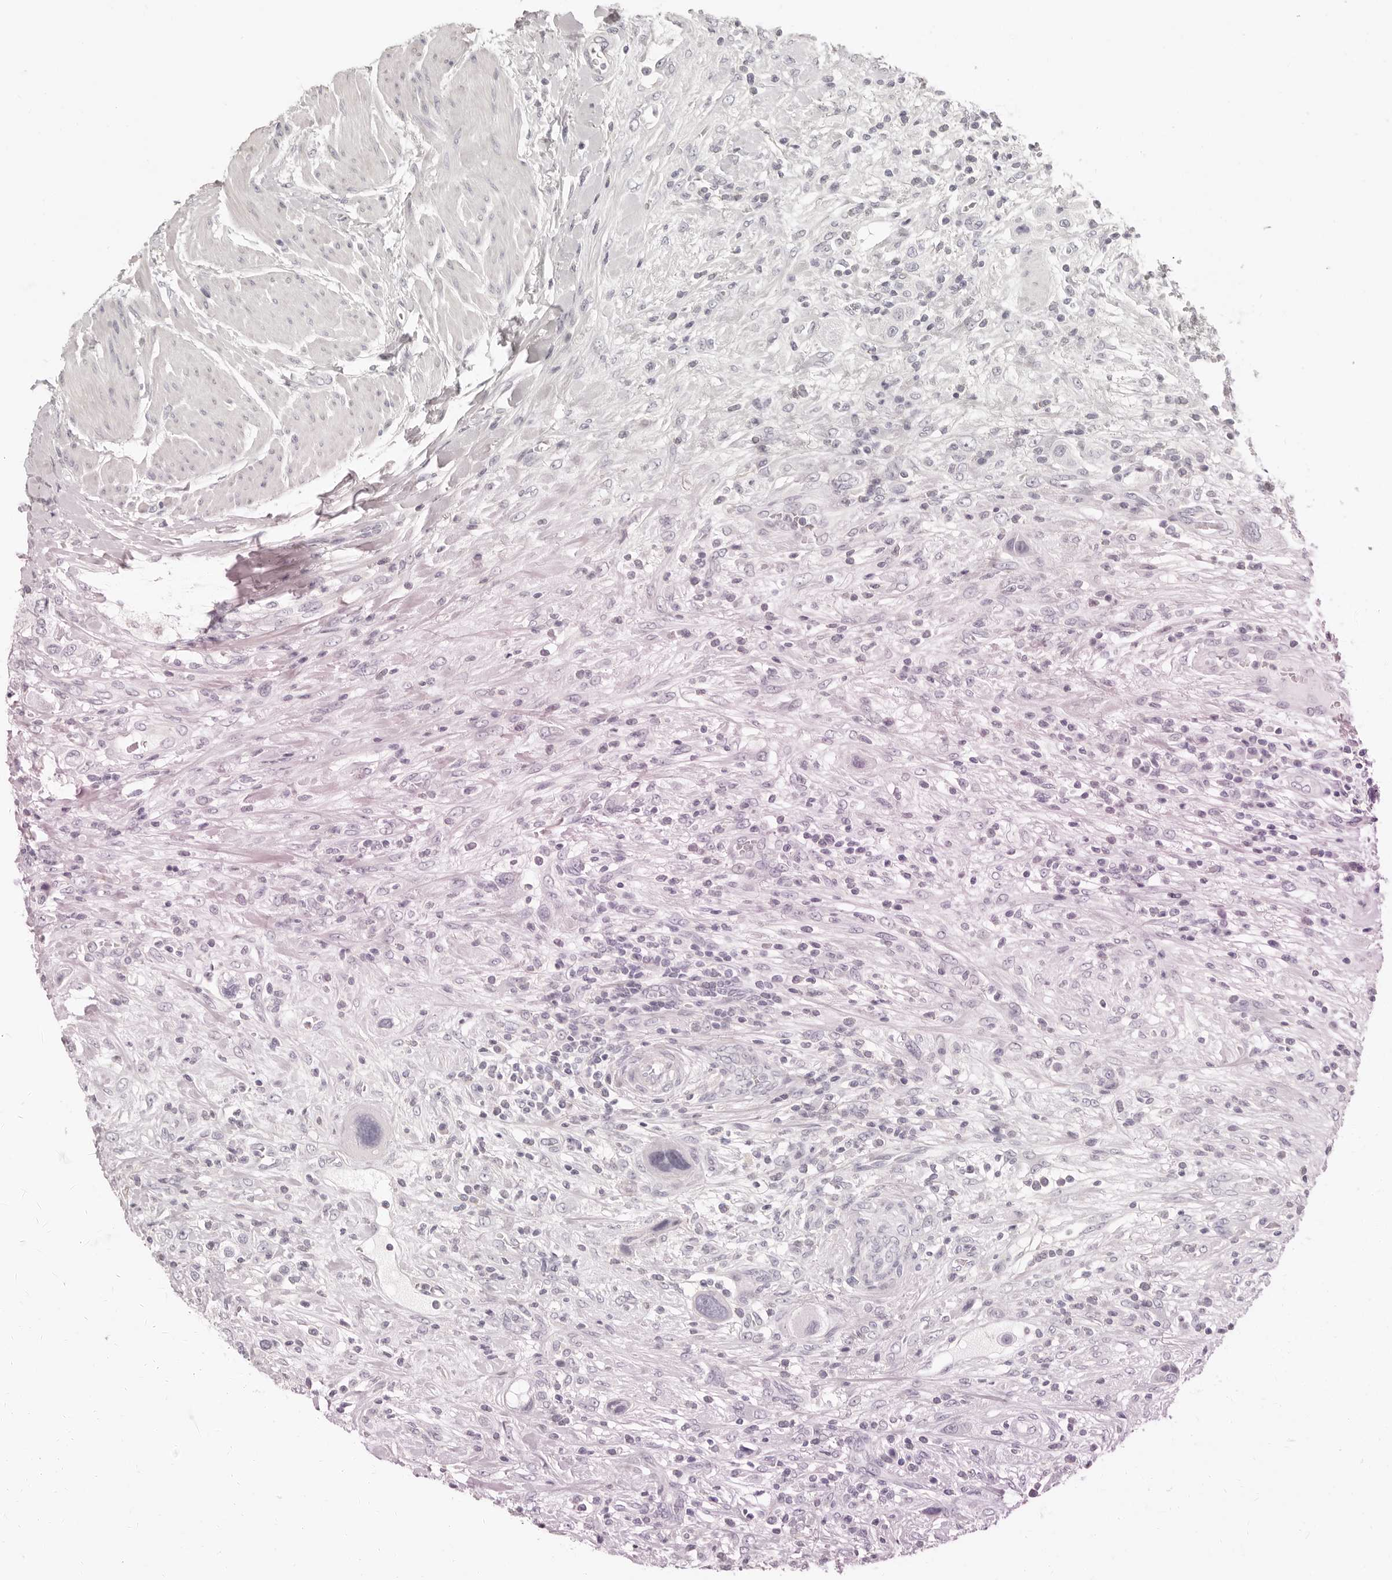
{"staining": {"intensity": "negative", "quantity": "none", "location": "none"}, "tissue": "urothelial cancer", "cell_type": "Tumor cells", "image_type": "cancer", "snomed": [{"axis": "morphology", "description": "Urothelial carcinoma, High grade"}, {"axis": "topography", "description": "Urinary bladder"}], "caption": "This is a photomicrograph of IHC staining of urothelial cancer, which shows no staining in tumor cells.", "gene": "FABP1", "patient": {"sex": "male", "age": 50}}